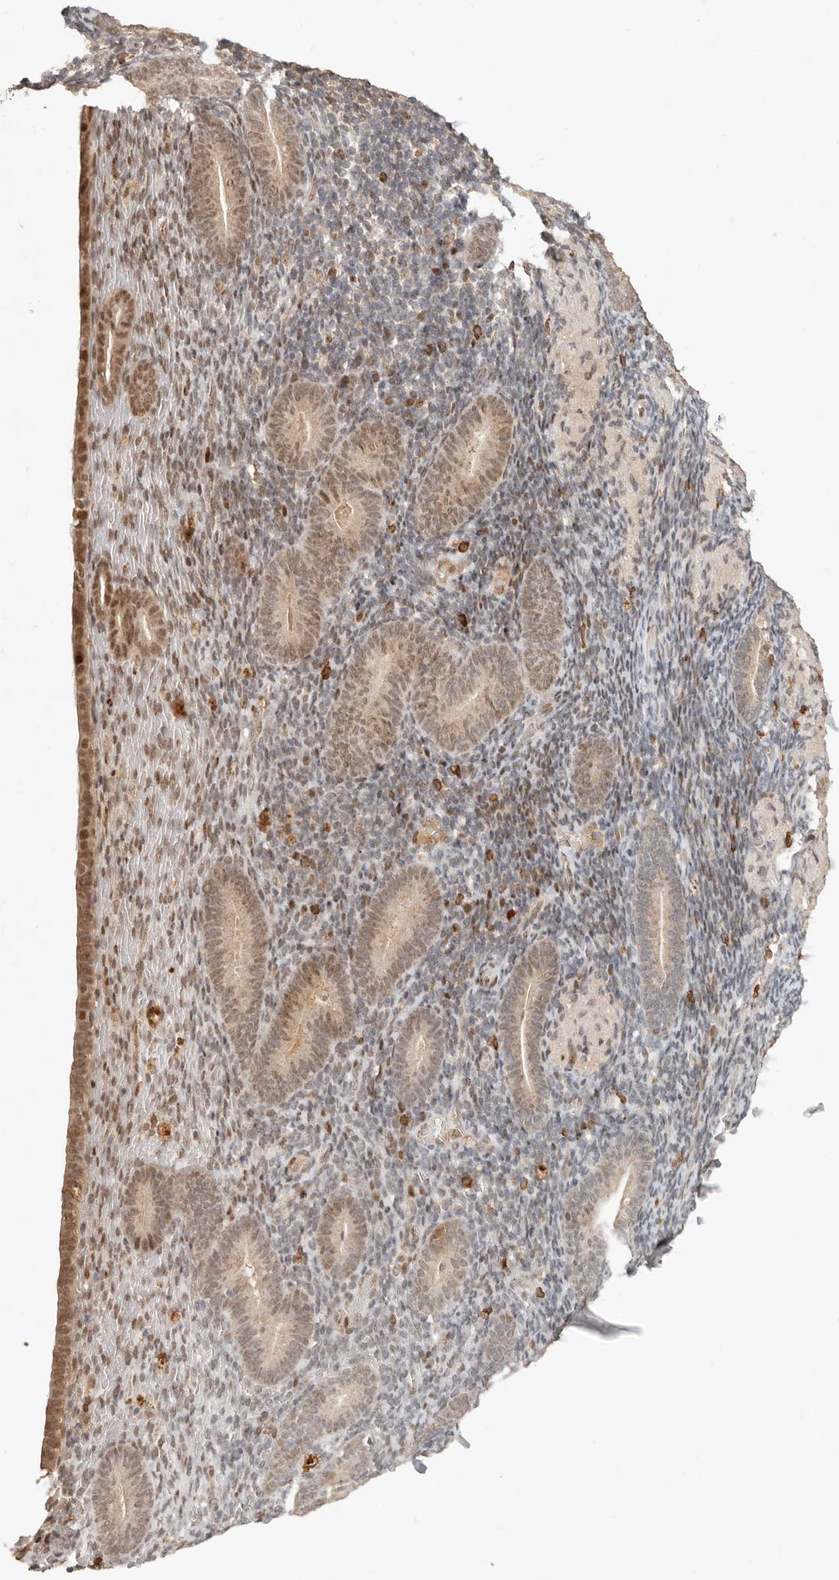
{"staining": {"intensity": "moderate", "quantity": "25%-75%", "location": "nuclear"}, "tissue": "endometrium", "cell_type": "Cells in endometrial stroma", "image_type": "normal", "snomed": [{"axis": "morphology", "description": "Normal tissue, NOS"}, {"axis": "topography", "description": "Endometrium"}], "caption": "Protein analysis of benign endometrium reveals moderate nuclear positivity in approximately 25%-75% of cells in endometrial stroma. Nuclei are stained in blue.", "gene": "NPAS2", "patient": {"sex": "female", "age": 51}}